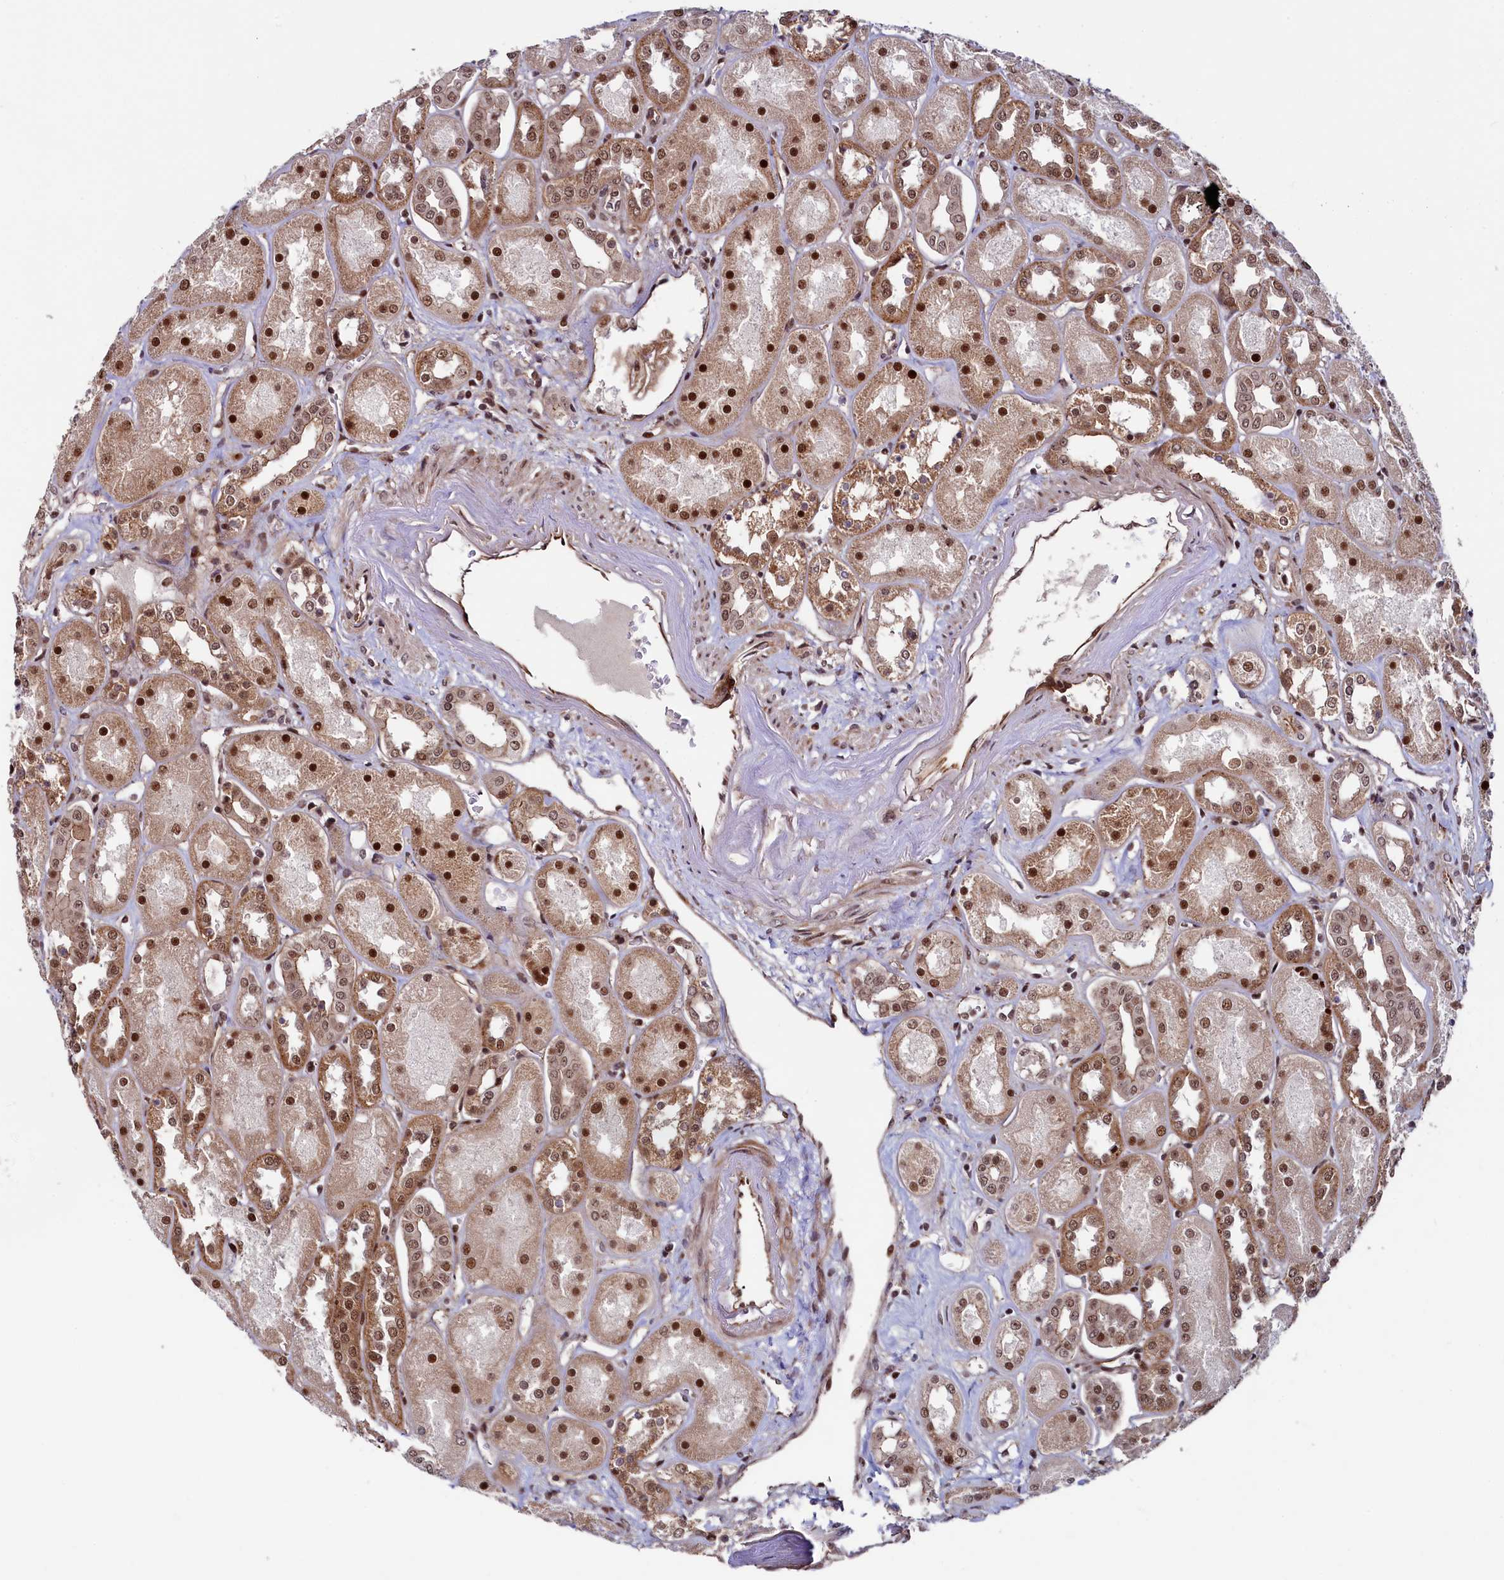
{"staining": {"intensity": "moderate", "quantity": ">75%", "location": "cytoplasmic/membranous,nuclear"}, "tissue": "kidney", "cell_type": "Cells in glomeruli", "image_type": "normal", "snomed": [{"axis": "morphology", "description": "Normal tissue, NOS"}, {"axis": "topography", "description": "Kidney"}], "caption": "Immunohistochemical staining of unremarkable kidney exhibits >75% levels of moderate cytoplasmic/membranous,nuclear protein expression in approximately >75% of cells in glomeruli.", "gene": "LEO1", "patient": {"sex": "male", "age": 70}}